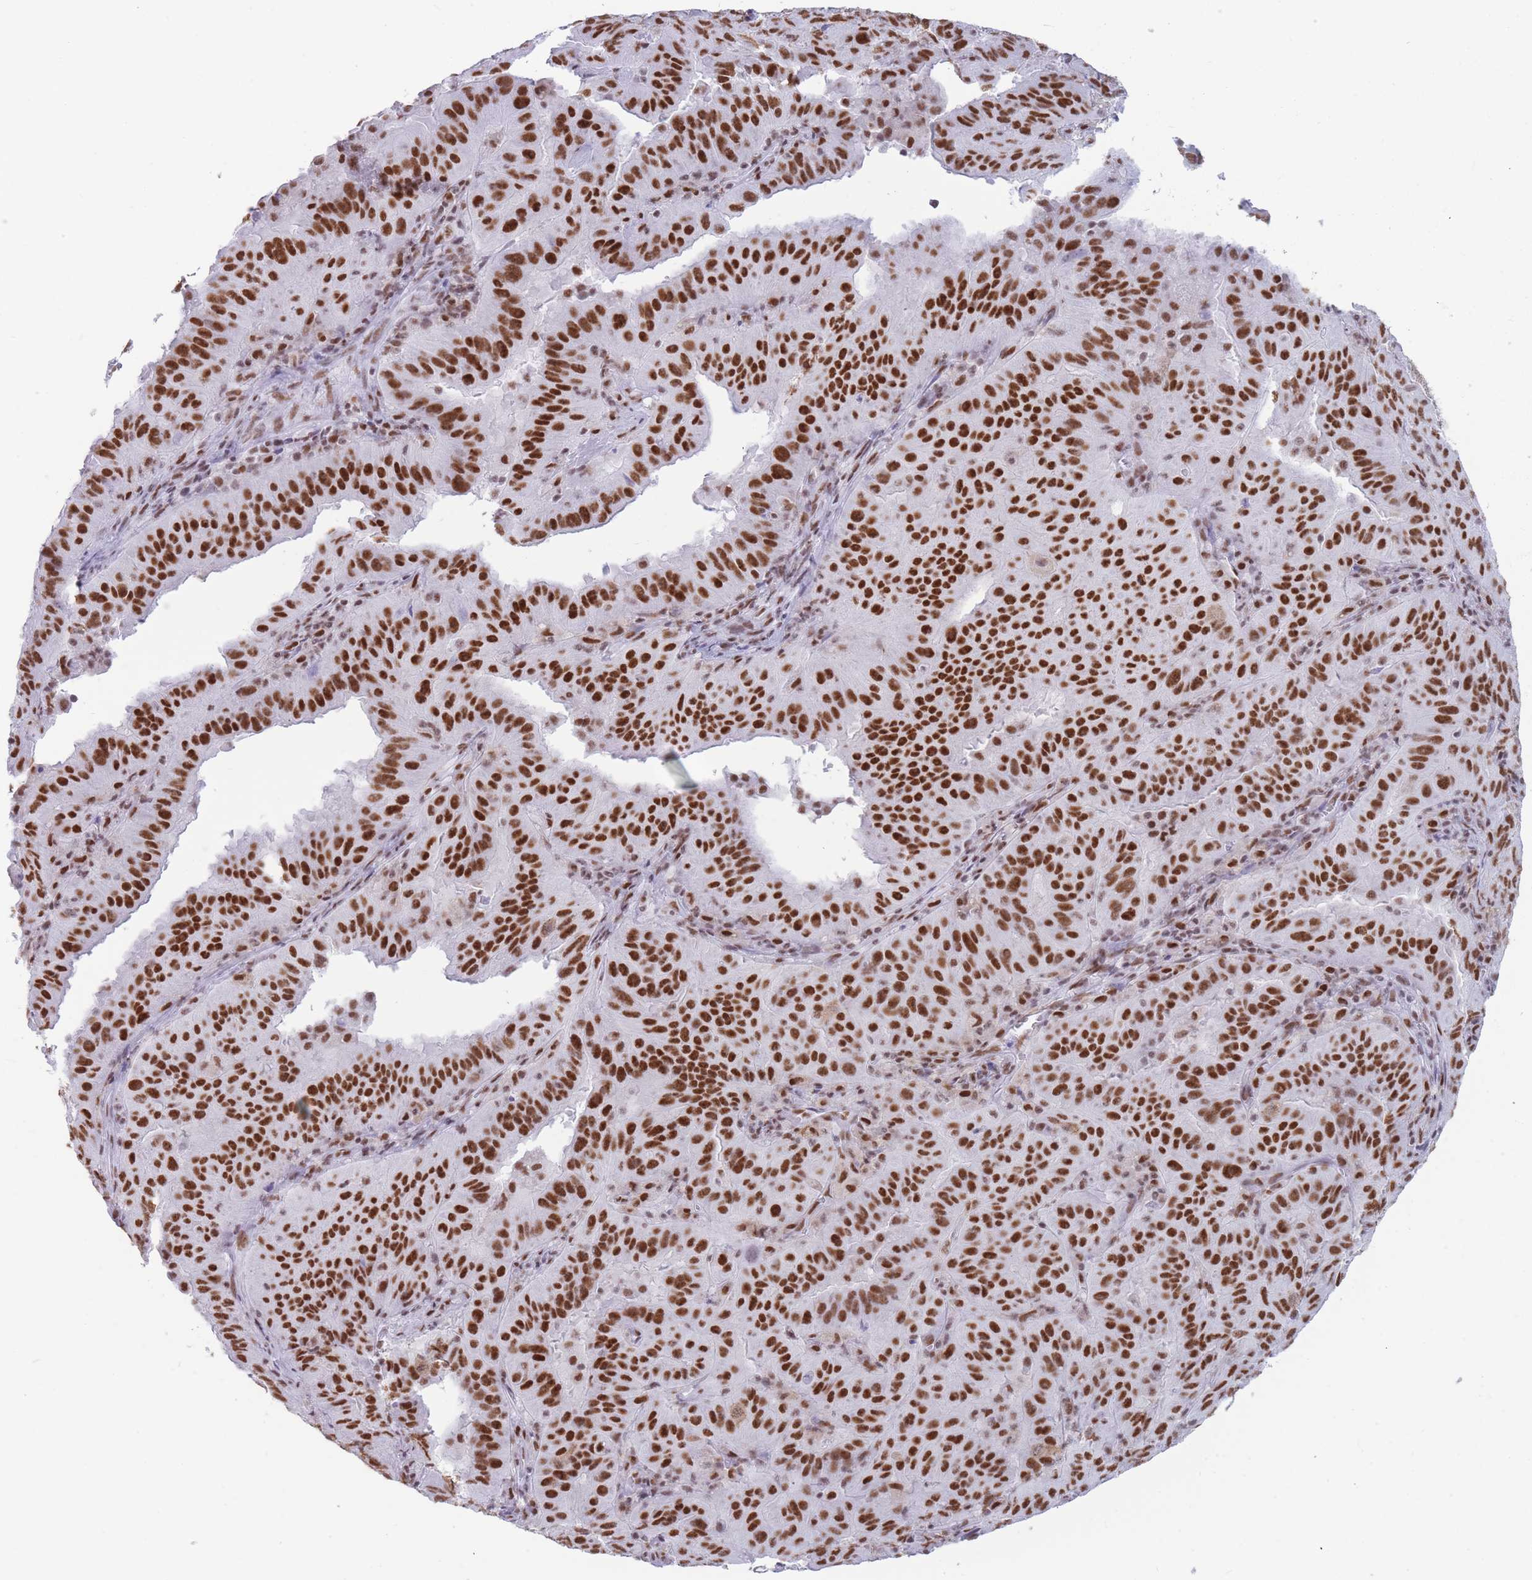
{"staining": {"intensity": "strong", "quantity": ">75%", "location": "nuclear"}, "tissue": "pancreatic cancer", "cell_type": "Tumor cells", "image_type": "cancer", "snomed": [{"axis": "morphology", "description": "Adenocarcinoma, NOS"}, {"axis": "topography", "description": "Pancreas"}], "caption": "Protein analysis of pancreatic cancer tissue exhibits strong nuclear expression in approximately >75% of tumor cells.", "gene": "HNRNPUL1", "patient": {"sex": "male", "age": 63}}